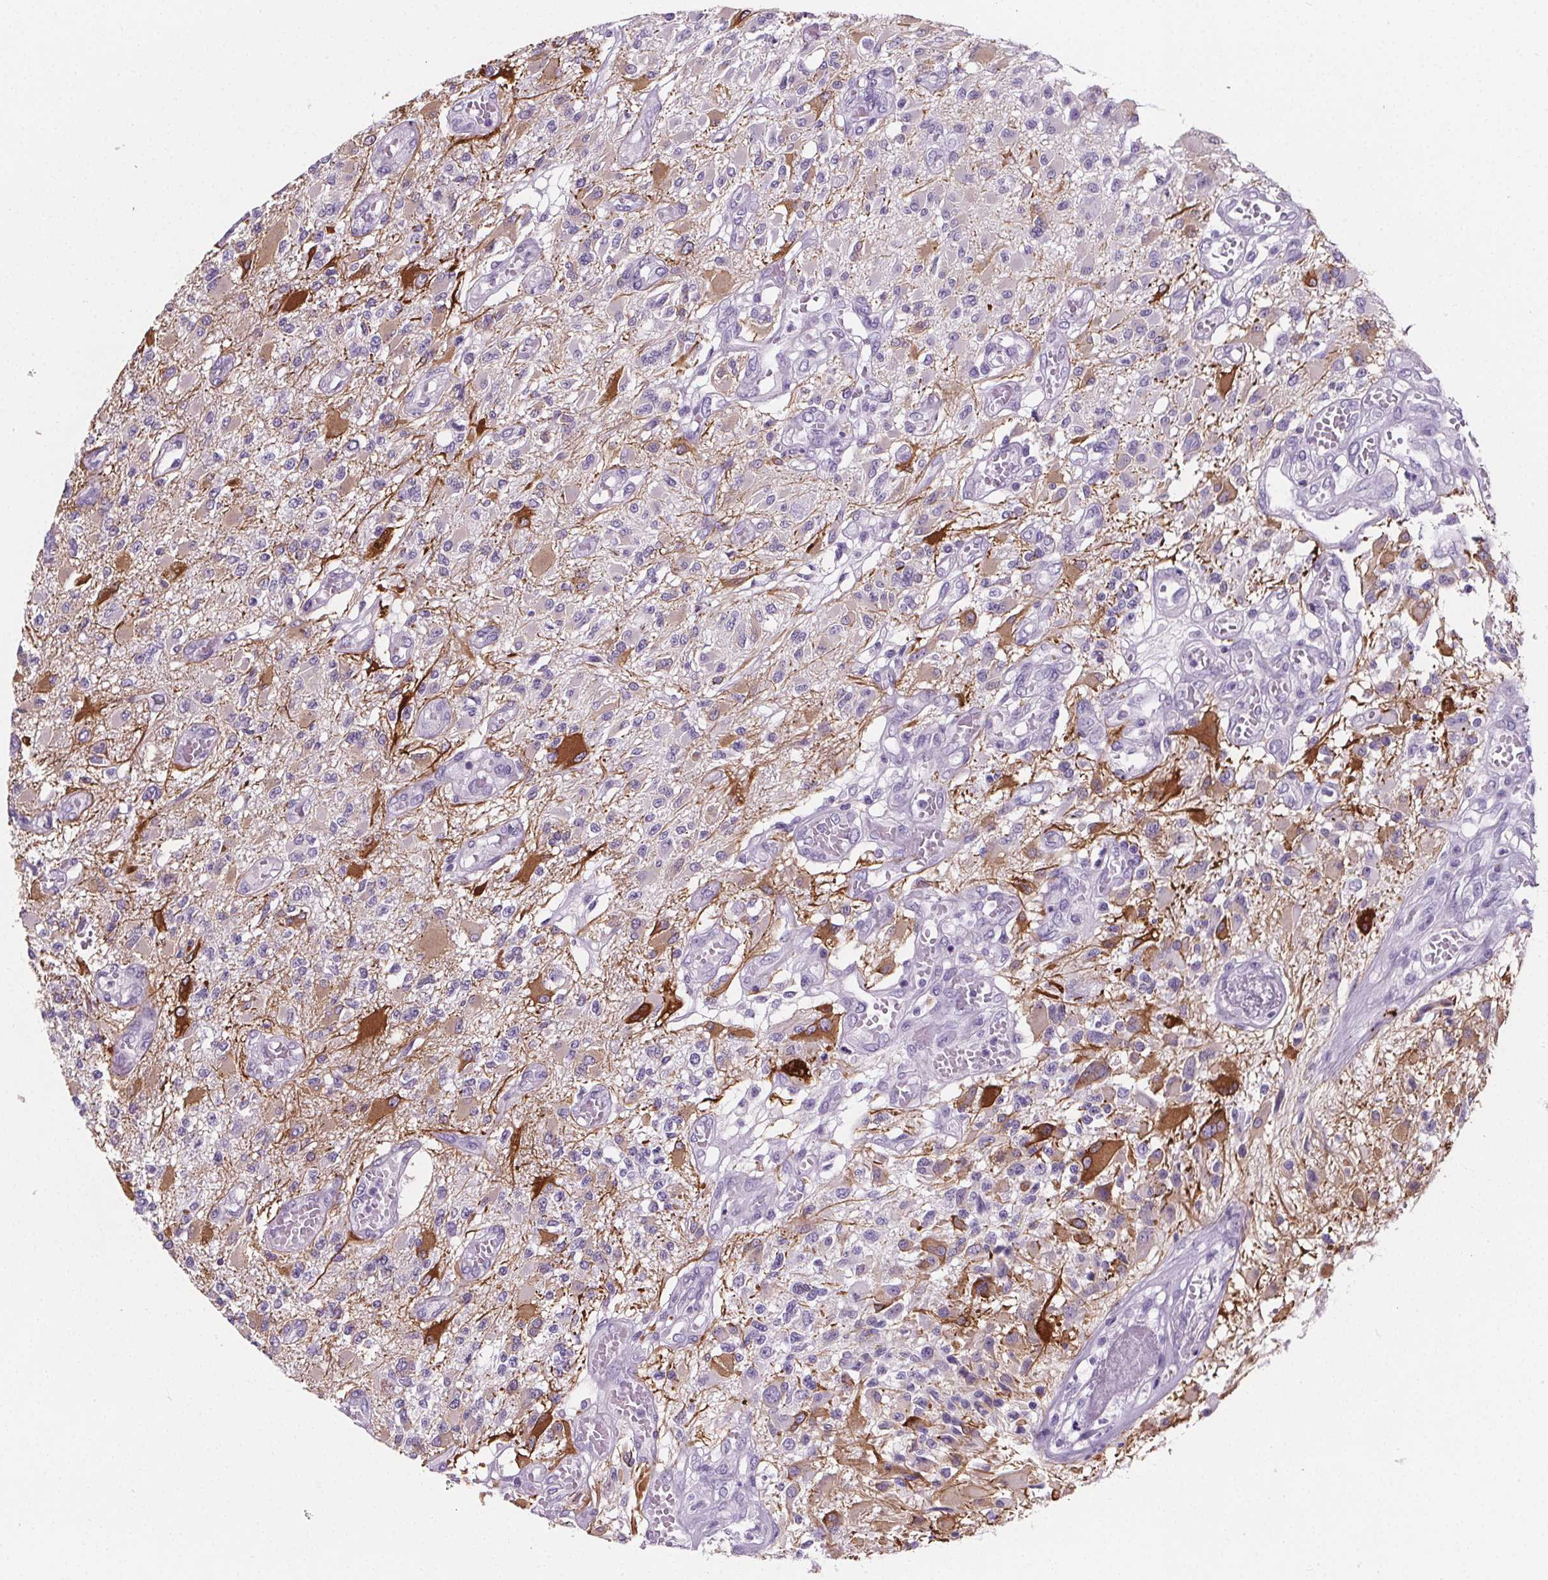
{"staining": {"intensity": "negative", "quantity": "none", "location": "none"}, "tissue": "glioma", "cell_type": "Tumor cells", "image_type": "cancer", "snomed": [{"axis": "morphology", "description": "Glioma, malignant, High grade"}, {"axis": "topography", "description": "Brain"}], "caption": "This is an immunohistochemistry (IHC) histopathology image of human malignant high-grade glioma. There is no positivity in tumor cells.", "gene": "ADRB1", "patient": {"sex": "female", "age": 63}}